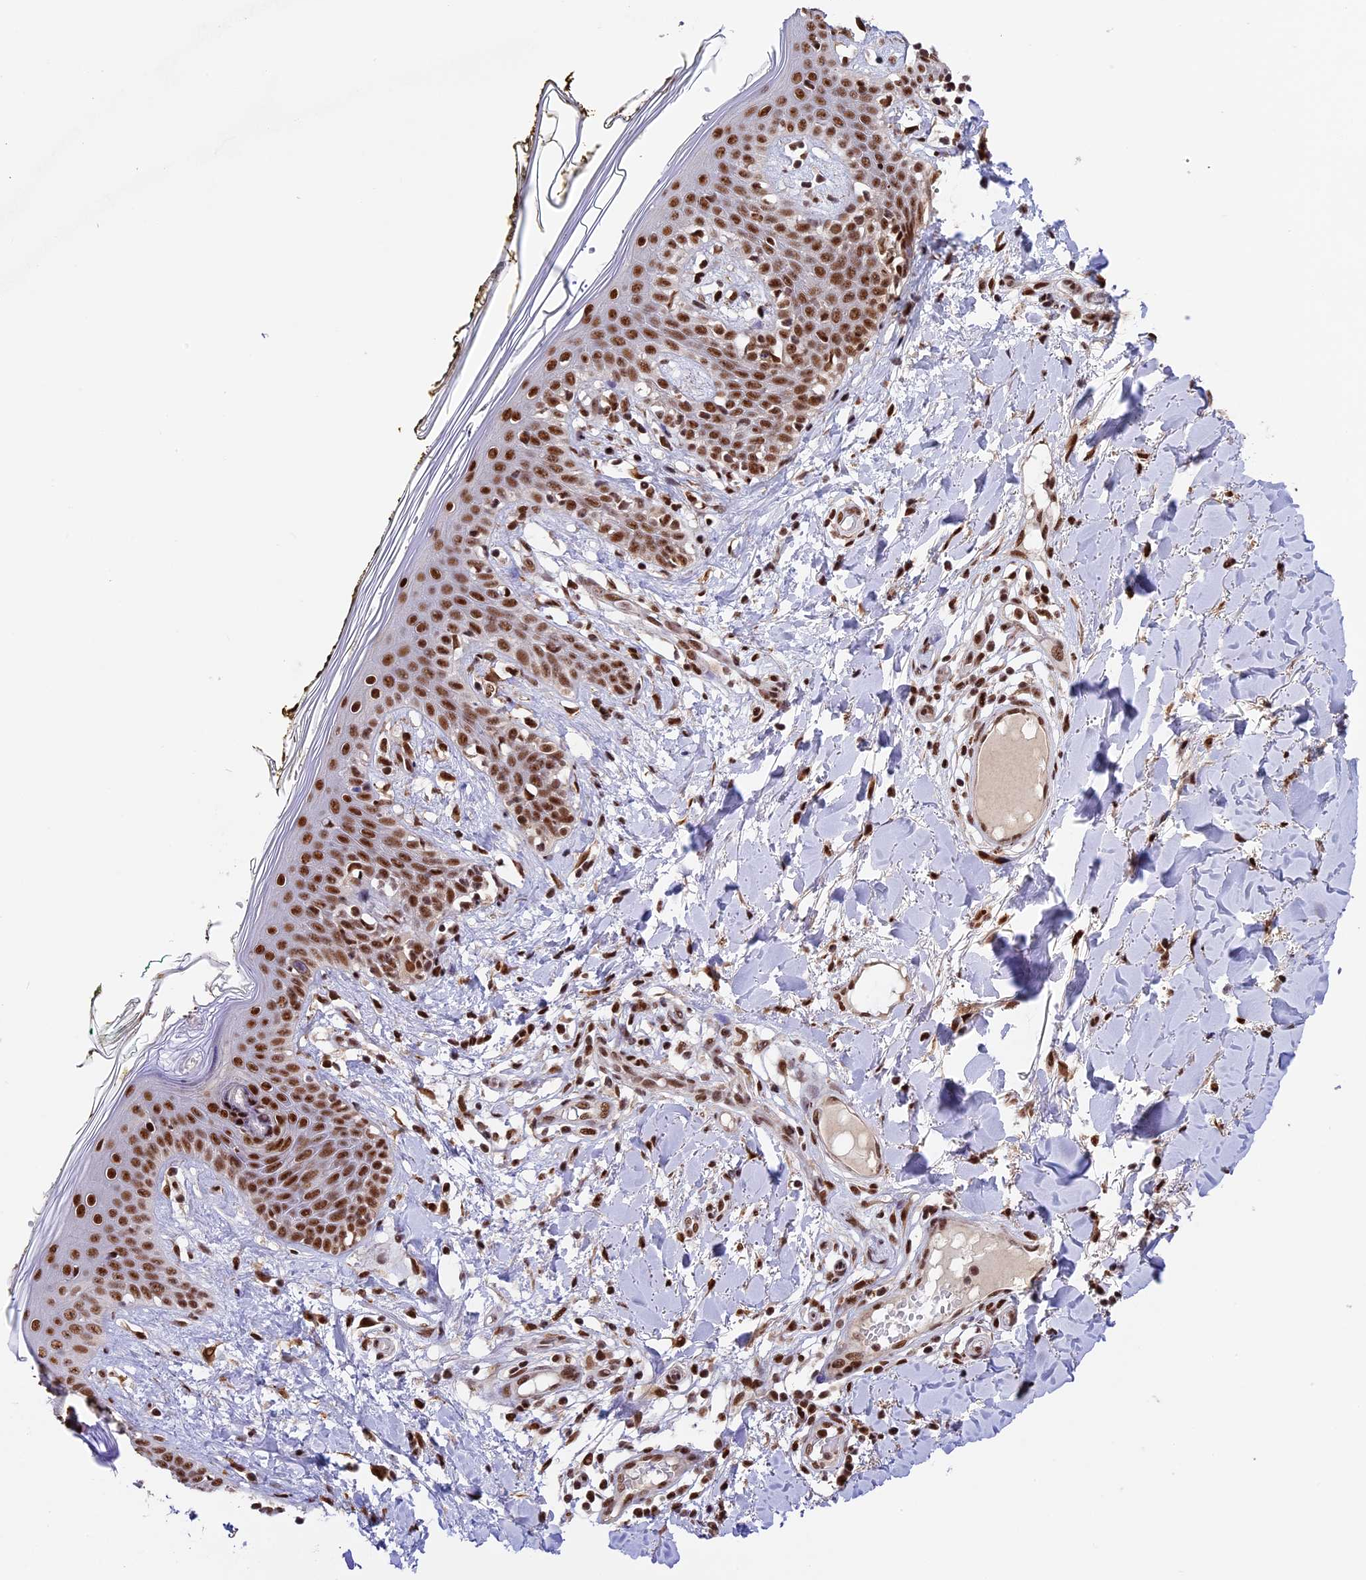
{"staining": {"intensity": "strong", "quantity": ">75%", "location": "nuclear"}, "tissue": "skin", "cell_type": "Fibroblasts", "image_type": "normal", "snomed": [{"axis": "morphology", "description": "Normal tissue, NOS"}, {"axis": "topography", "description": "Skin"}], "caption": "IHC micrograph of unremarkable skin stained for a protein (brown), which exhibits high levels of strong nuclear expression in about >75% of fibroblasts.", "gene": "RAMACL", "patient": {"sex": "female", "age": 34}}